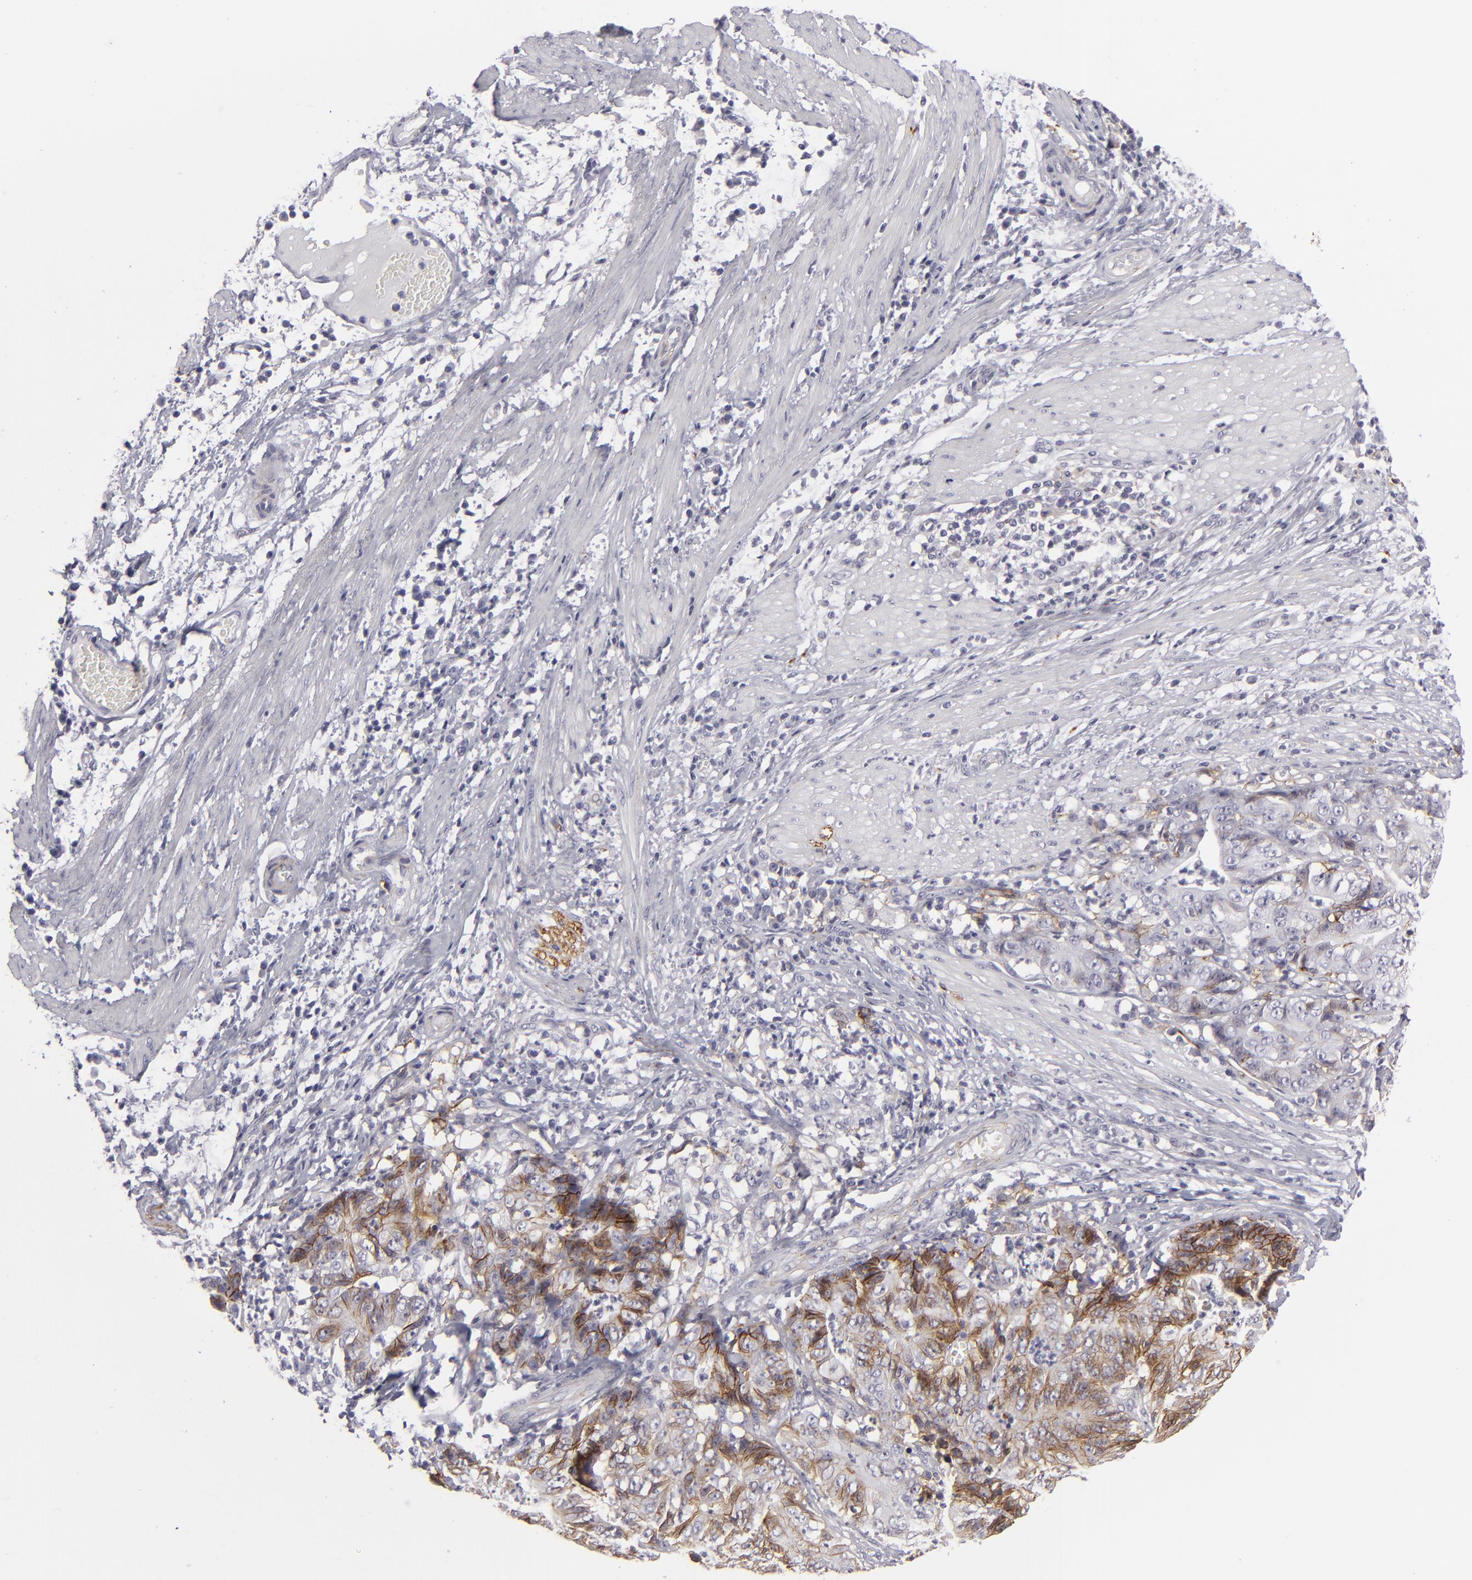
{"staining": {"intensity": "moderate", "quantity": "25%-75%", "location": "cytoplasmic/membranous"}, "tissue": "stomach cancer", "cell_type": "Tumor cells", "image_type": "cancer", "snomed": [{"axis": "morphology", "description": "Adenocarcinoma, NOS"}, {"axis": "topography", "description": "Stomach, lower"}], "caption": "Stomach adenocarcinoma tissue shows moderate cytoplasmic/membranous positivity in about 25%-75% of tumor cells", "gene": "ALCAM", "patient": {"sex": "female", "age": 86}}